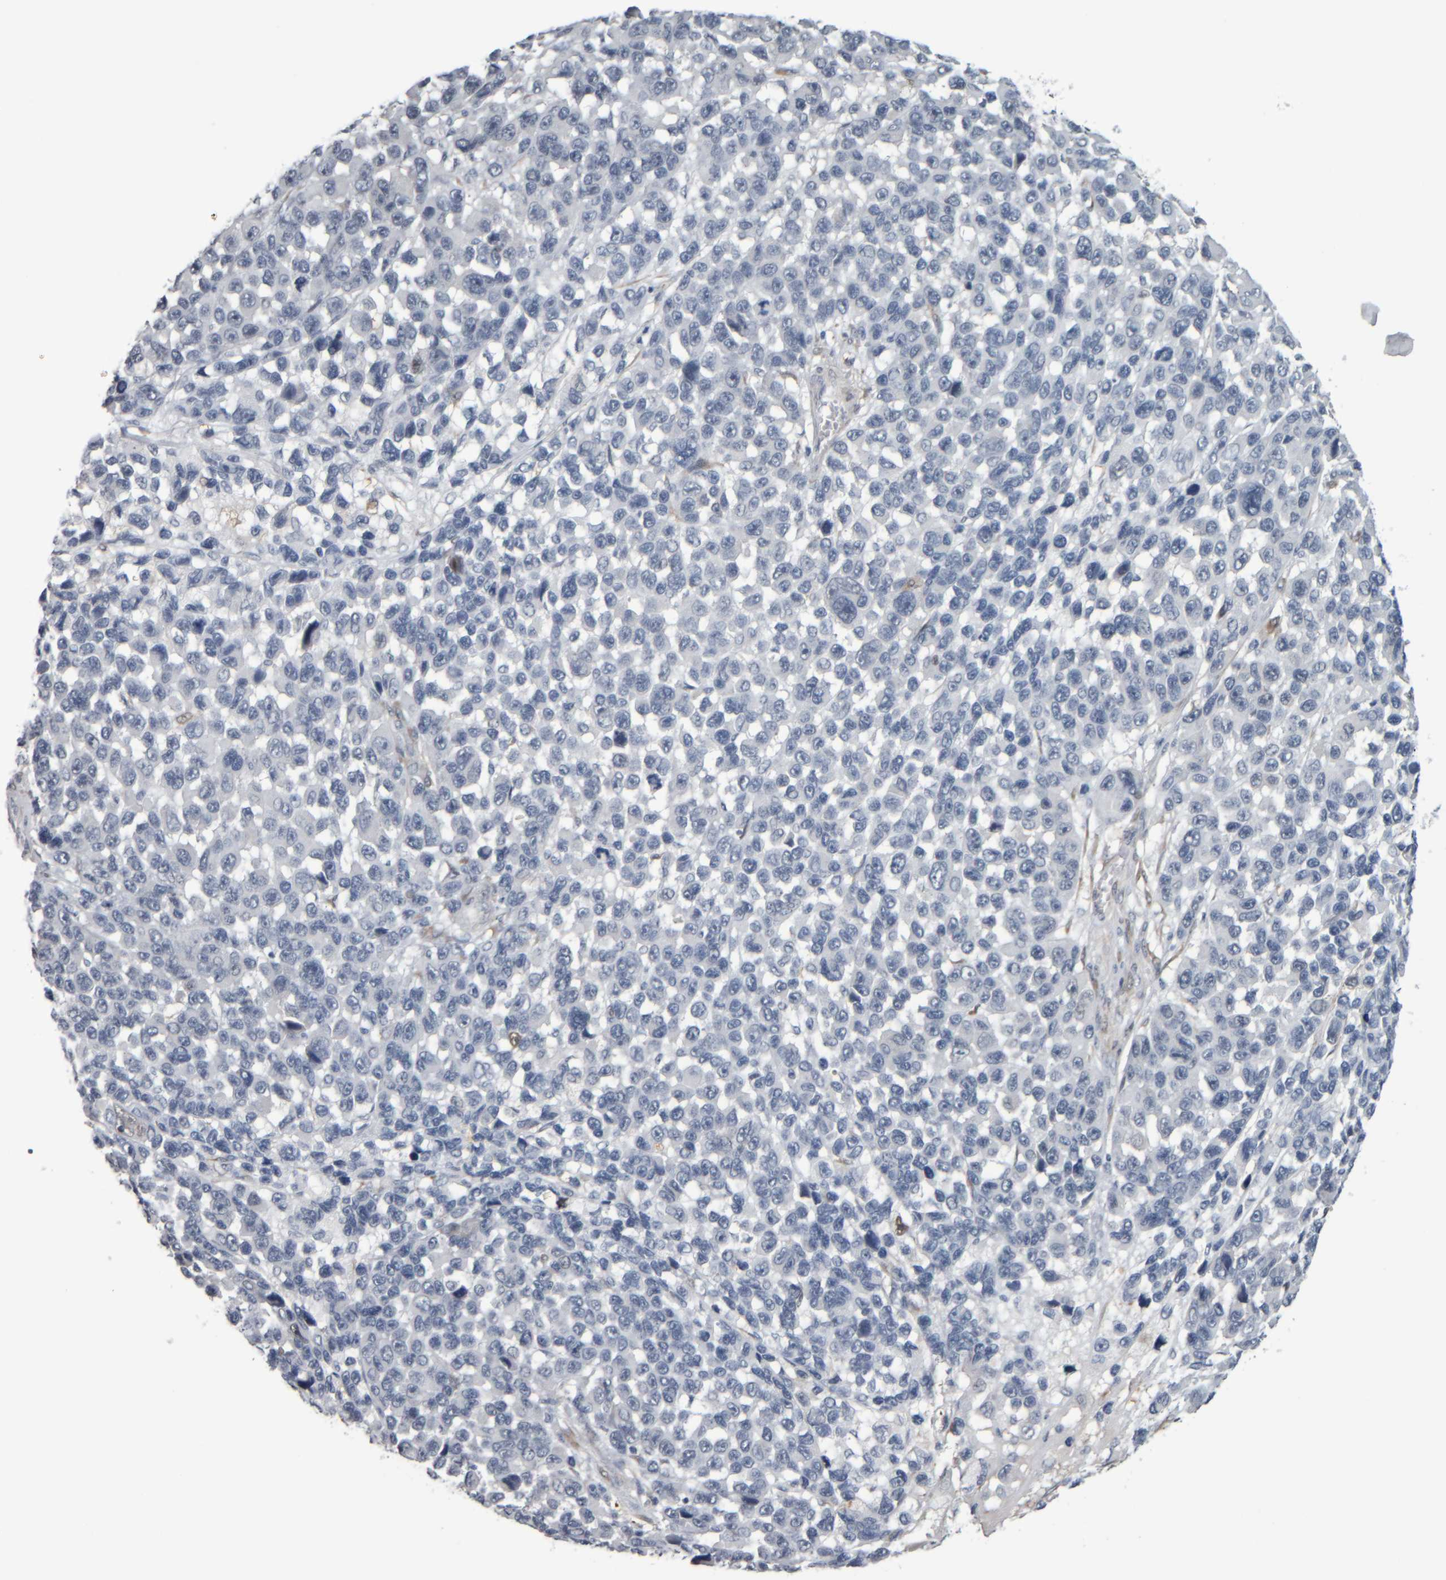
{"staining": {"intensity": "negative", "quantity": "none", "location": "none"}, "tissue": "melanoma", "cell_type": "Tumor cells", "image_type": "cancer", "snomed": [{"axis": "morphology", "description": "Malignant melanoma, NOS"}, {"axis": "topography", "description": "Skin"}], "caption": "There is no significant staining in tumor cells of malignant melanoma.", "gene": "COL14A1", "patient": {"sex": "male", "age": 53}}